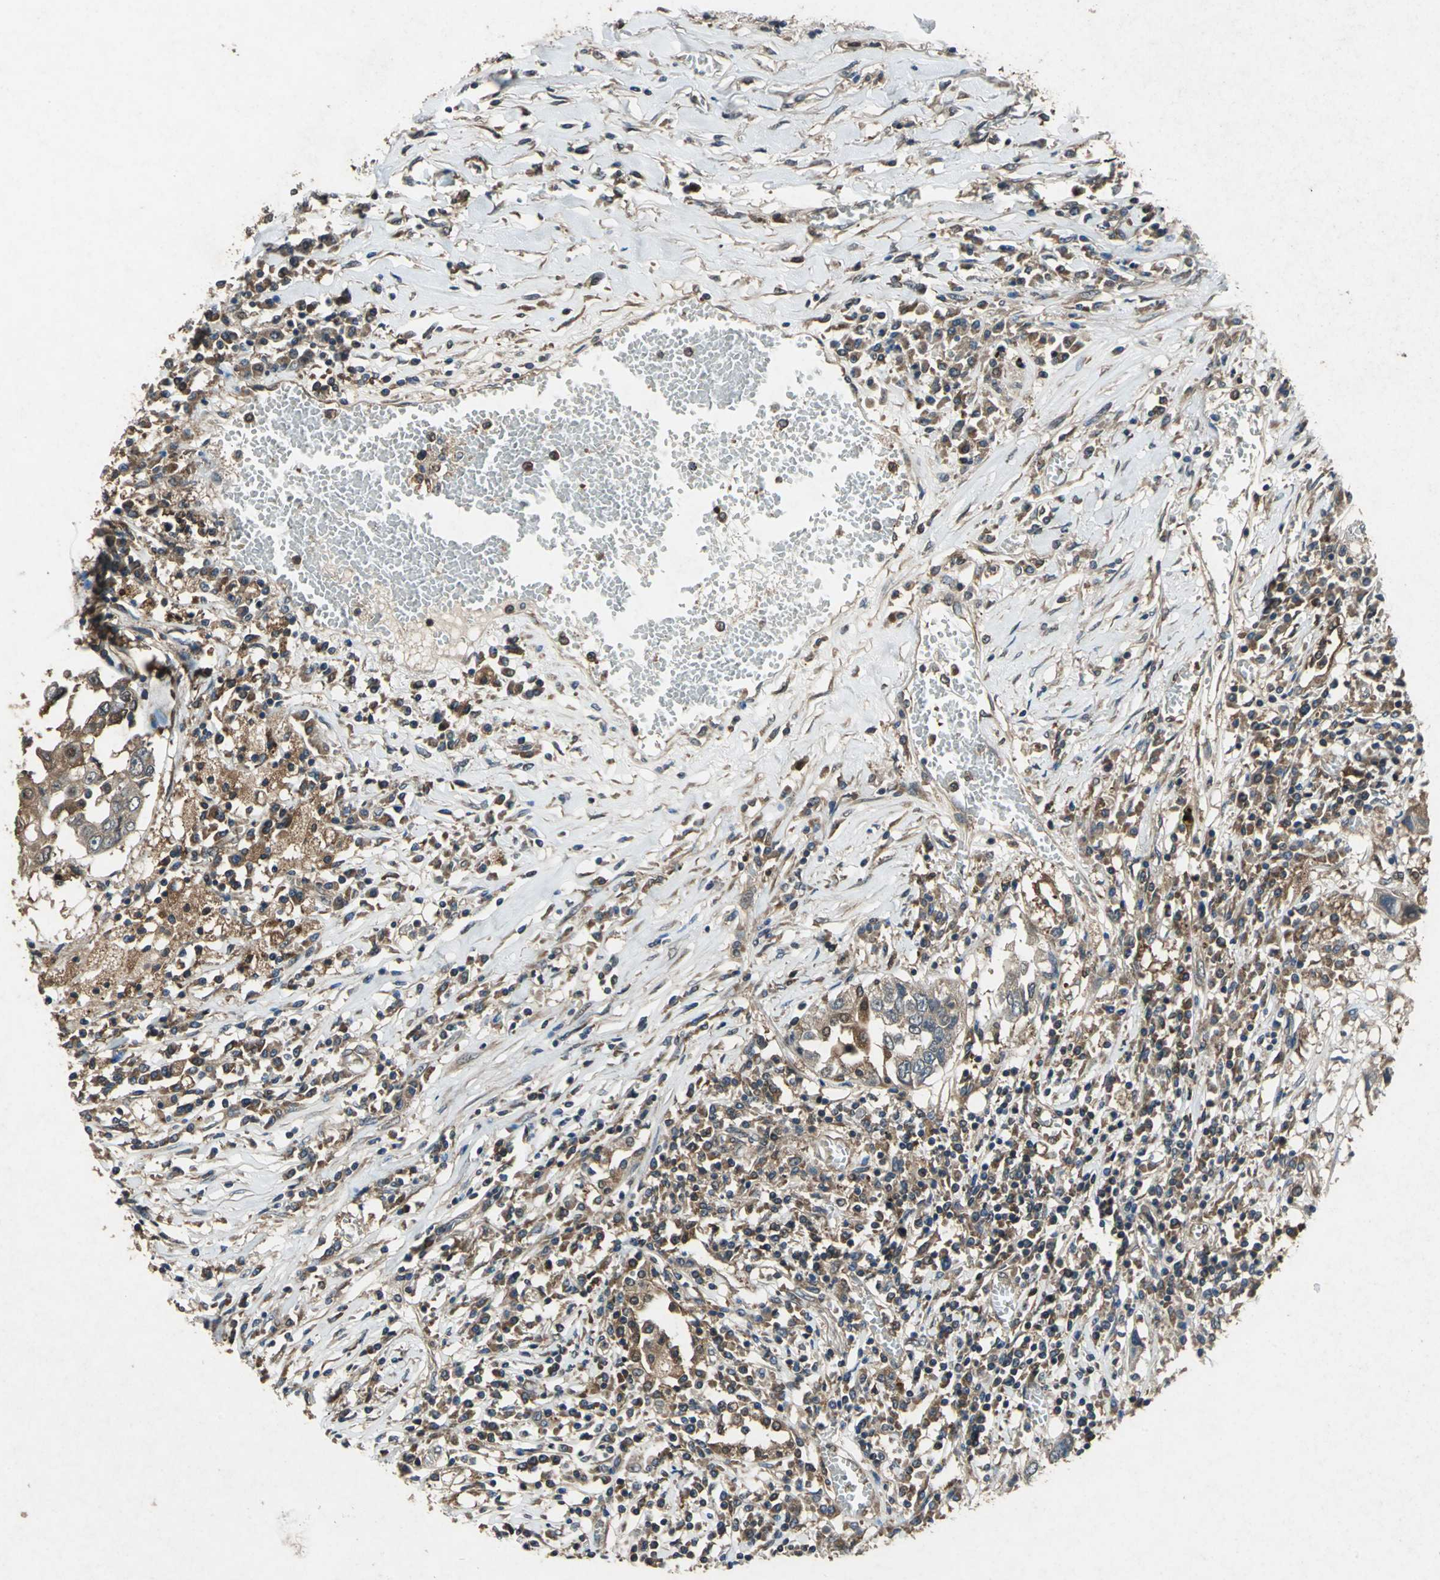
{"staining": {"intensity": "moderate", "quantity": ">75%", "location": "cytoplasmic/membranous"}, "tissue": "lung cancer", "cell_type": "Tumor cells", "image_type": "cancer", "snomed": [{"axis": "morphology", "description": "Squamous cell carcinoma, NOS"}, {"axis": "topography", "description": "Lung"}], "caption": "Tumor cells display medium levels of moderate cytoplasmic/membranous expression in about >75% of cells in lung cancer.", "gene": "CAPN1", "patient": {"sex": "male", "age": 71}}